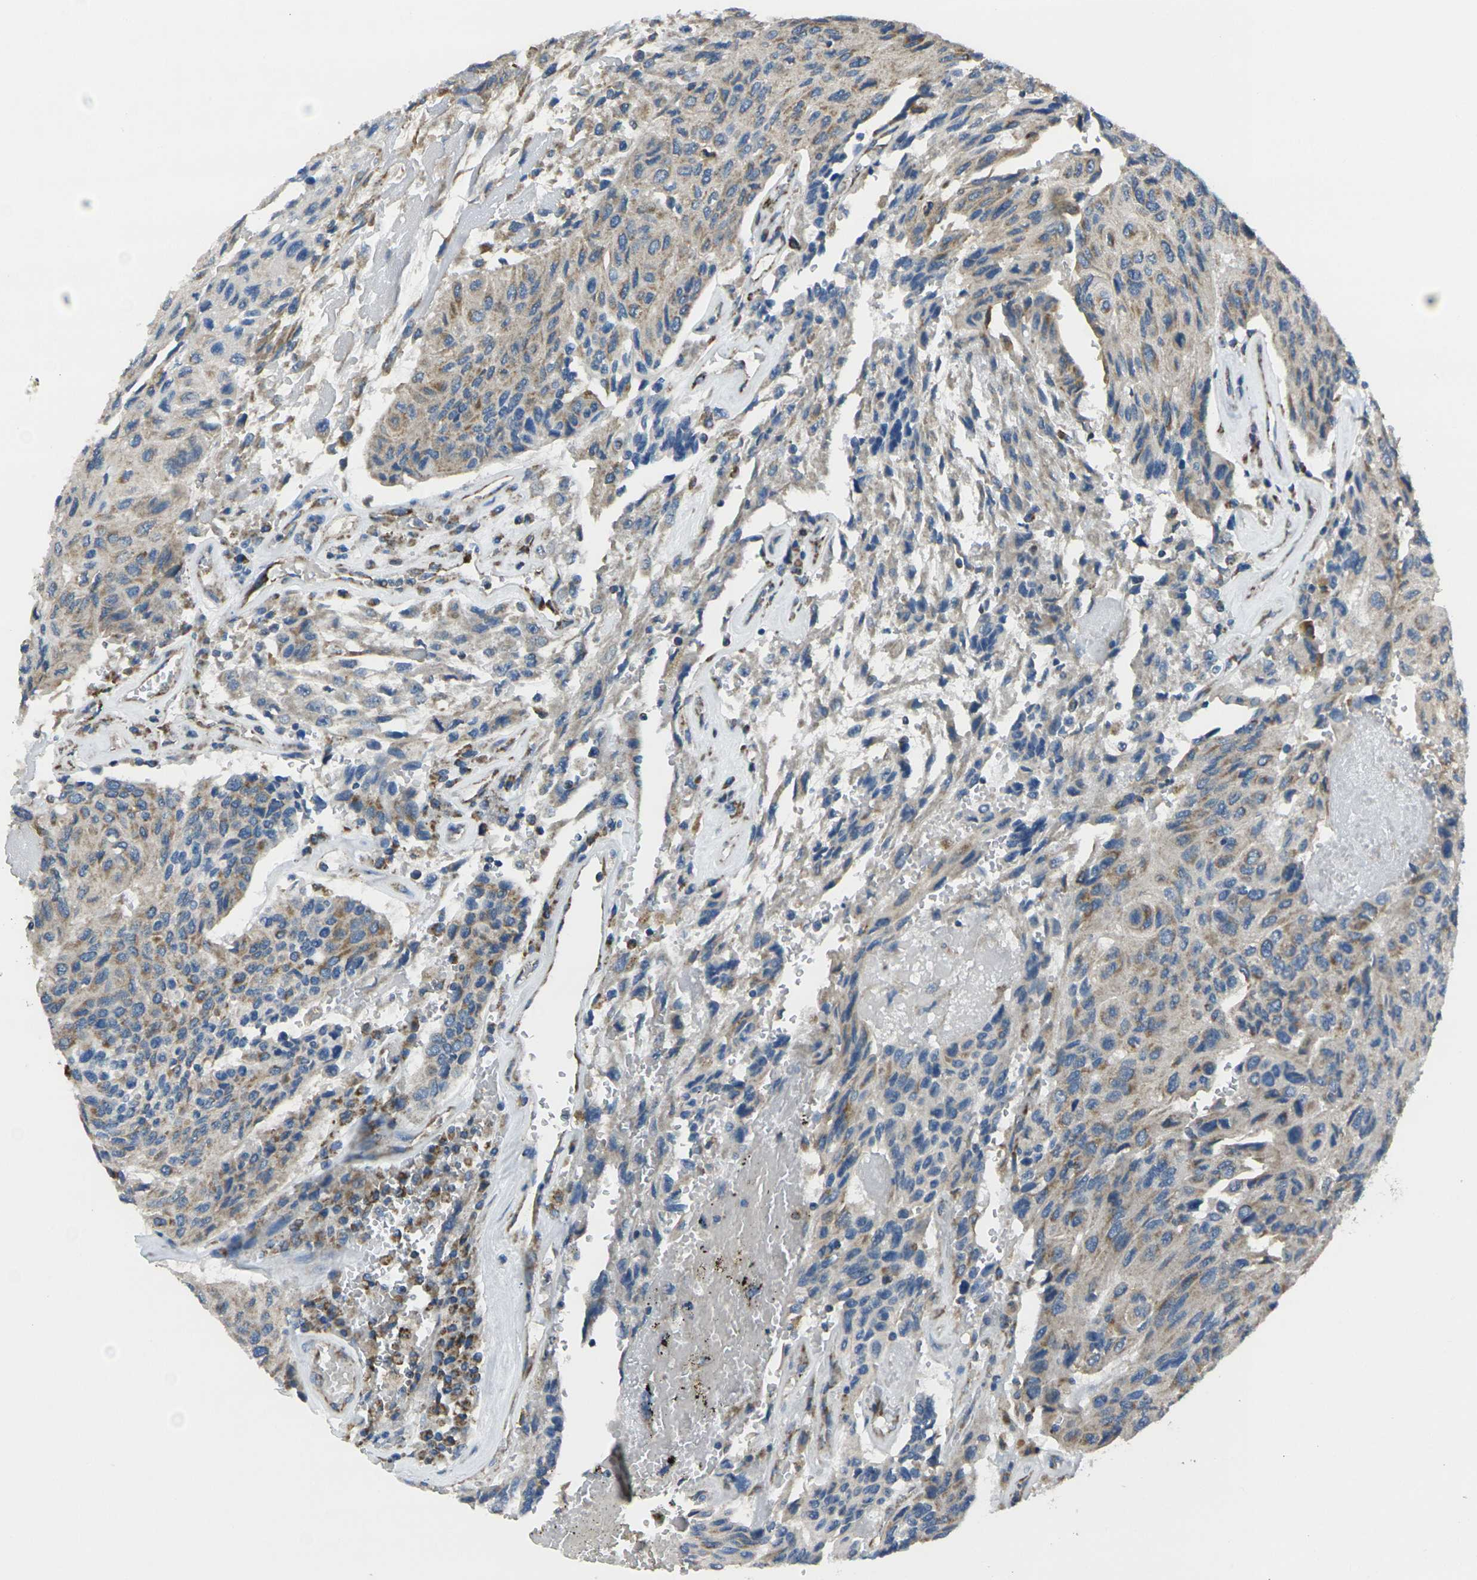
{"staining": {"intensity": "weak", "quantity": ">75%", "location": "cytoplasmic/membranous"}, "tissue": "urothelial cancer", "cell_type": "Tumor cells", "image_type": "cancer", "snomed": [{"axis": "morphology", "description": "Urothelial carcinoma, High grade"}, {"axis": "topography", "description": "Urinary bladder"}], "caption": "This is a histology image of immunohistochemistry staining of urothelial cancer, which shows weak positivity in the cytoplasmic/membranous of tumor cells.", "gene": "TMEM120B", "patient": {"sex": "female", "age": 85}}